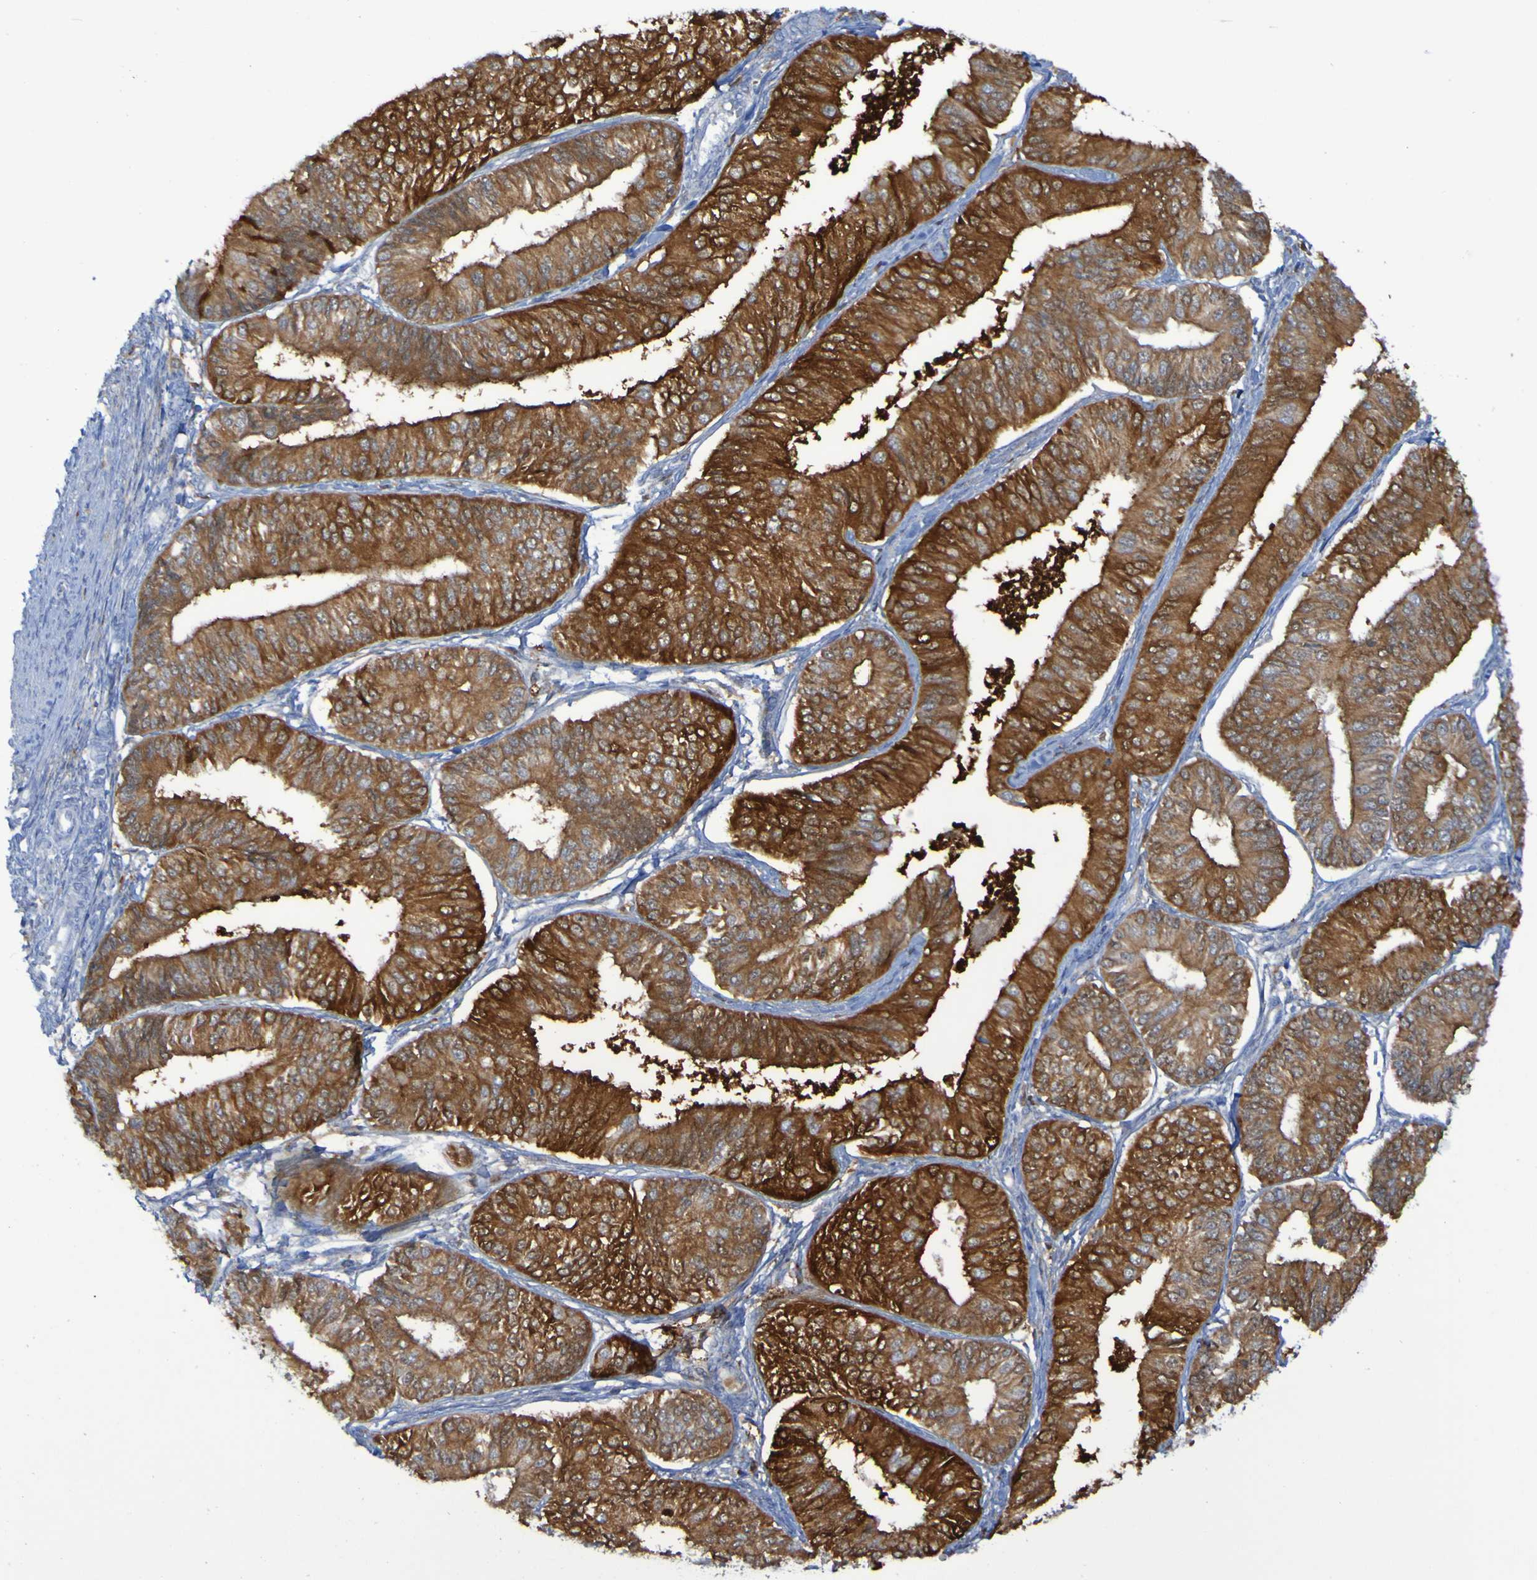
{"staining": {"intensity": "moderate", "quantity": ">75%", "location": "cytoplasmic/membranous"}, "tissue": "endometrial cancer", "cell_type": "Tumor cells", "image_type": "cancer", "snomed": [{"axis": "morphology", "description": "Adenocarcinoma, NOS"}, {"axis": "topography", "description": "Endometrium"}], "caption": "Endometrial adenocarcinoma stained with immunohistochemistry (IHC) exhibits moderate cytoplasmic/membranous positivity in about >75% of tumor cells. (IHC, brightfield microscopy, high magnification).", "gene": "MPPE1", "patient": {"sex": "female", "age": 58}}